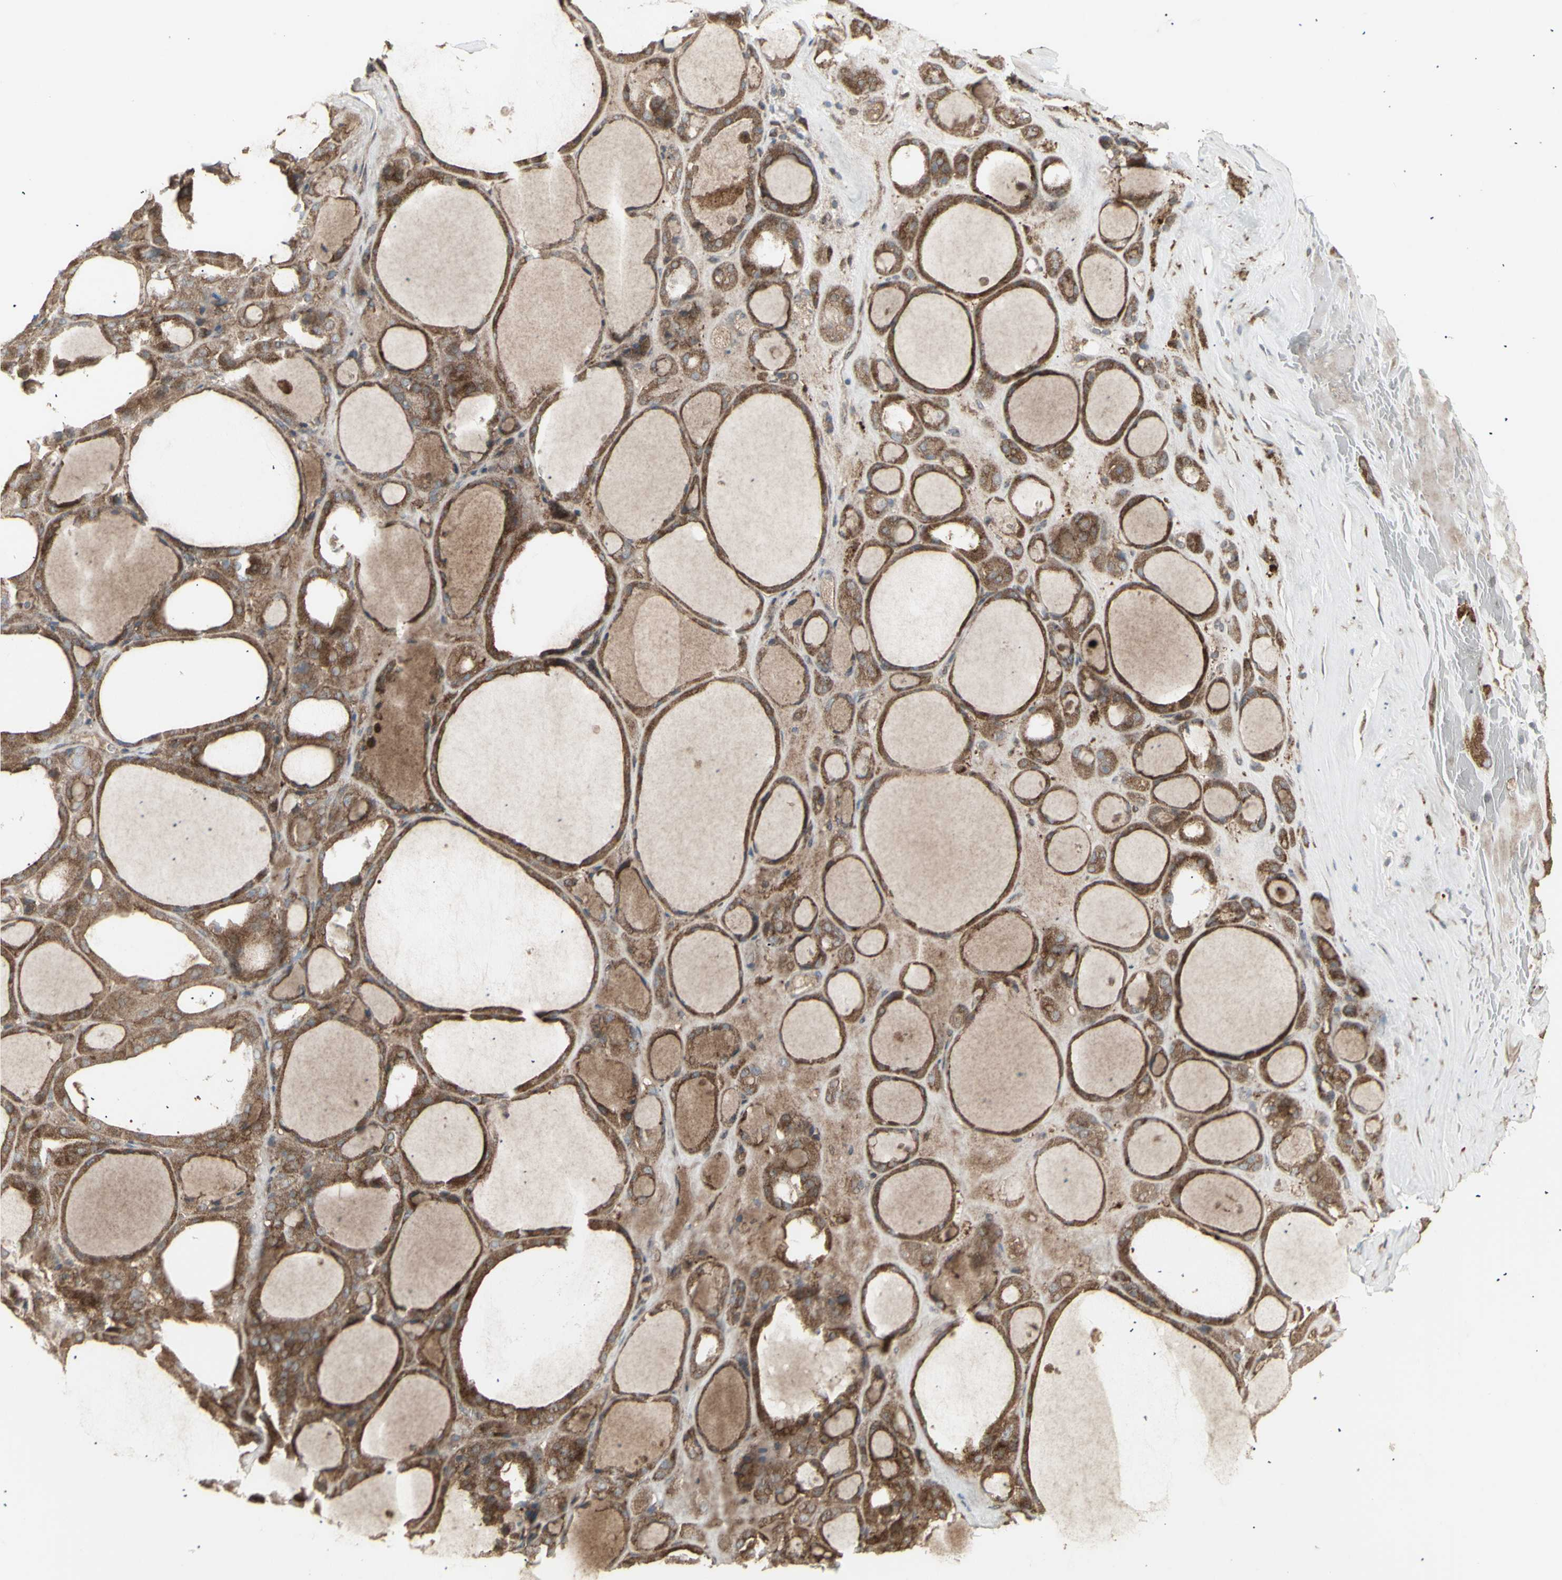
{"staining": {"intensity": "strong", "quantity": ">75%", "location": "cytoplasmic/membranous"}, "tissue": "thyroid gland", "cell_type": "Glandular cells", "image_type": "normal", "snomed": [{"axis": "morphology", "description": "Normal tissue, NOS"}, {"axis": "morphology", "description": "Carcinoma, NOS"}, {"axis": "topography", "description": "Thyroid gland"}], "caption": "Protein staining shows strong cytoplasmic/membranous staining in approximately >75% of glandular cells in normal thyroid gland.", "gene": "RNASEL", "patient": {"sex": "female", "age": 86}}